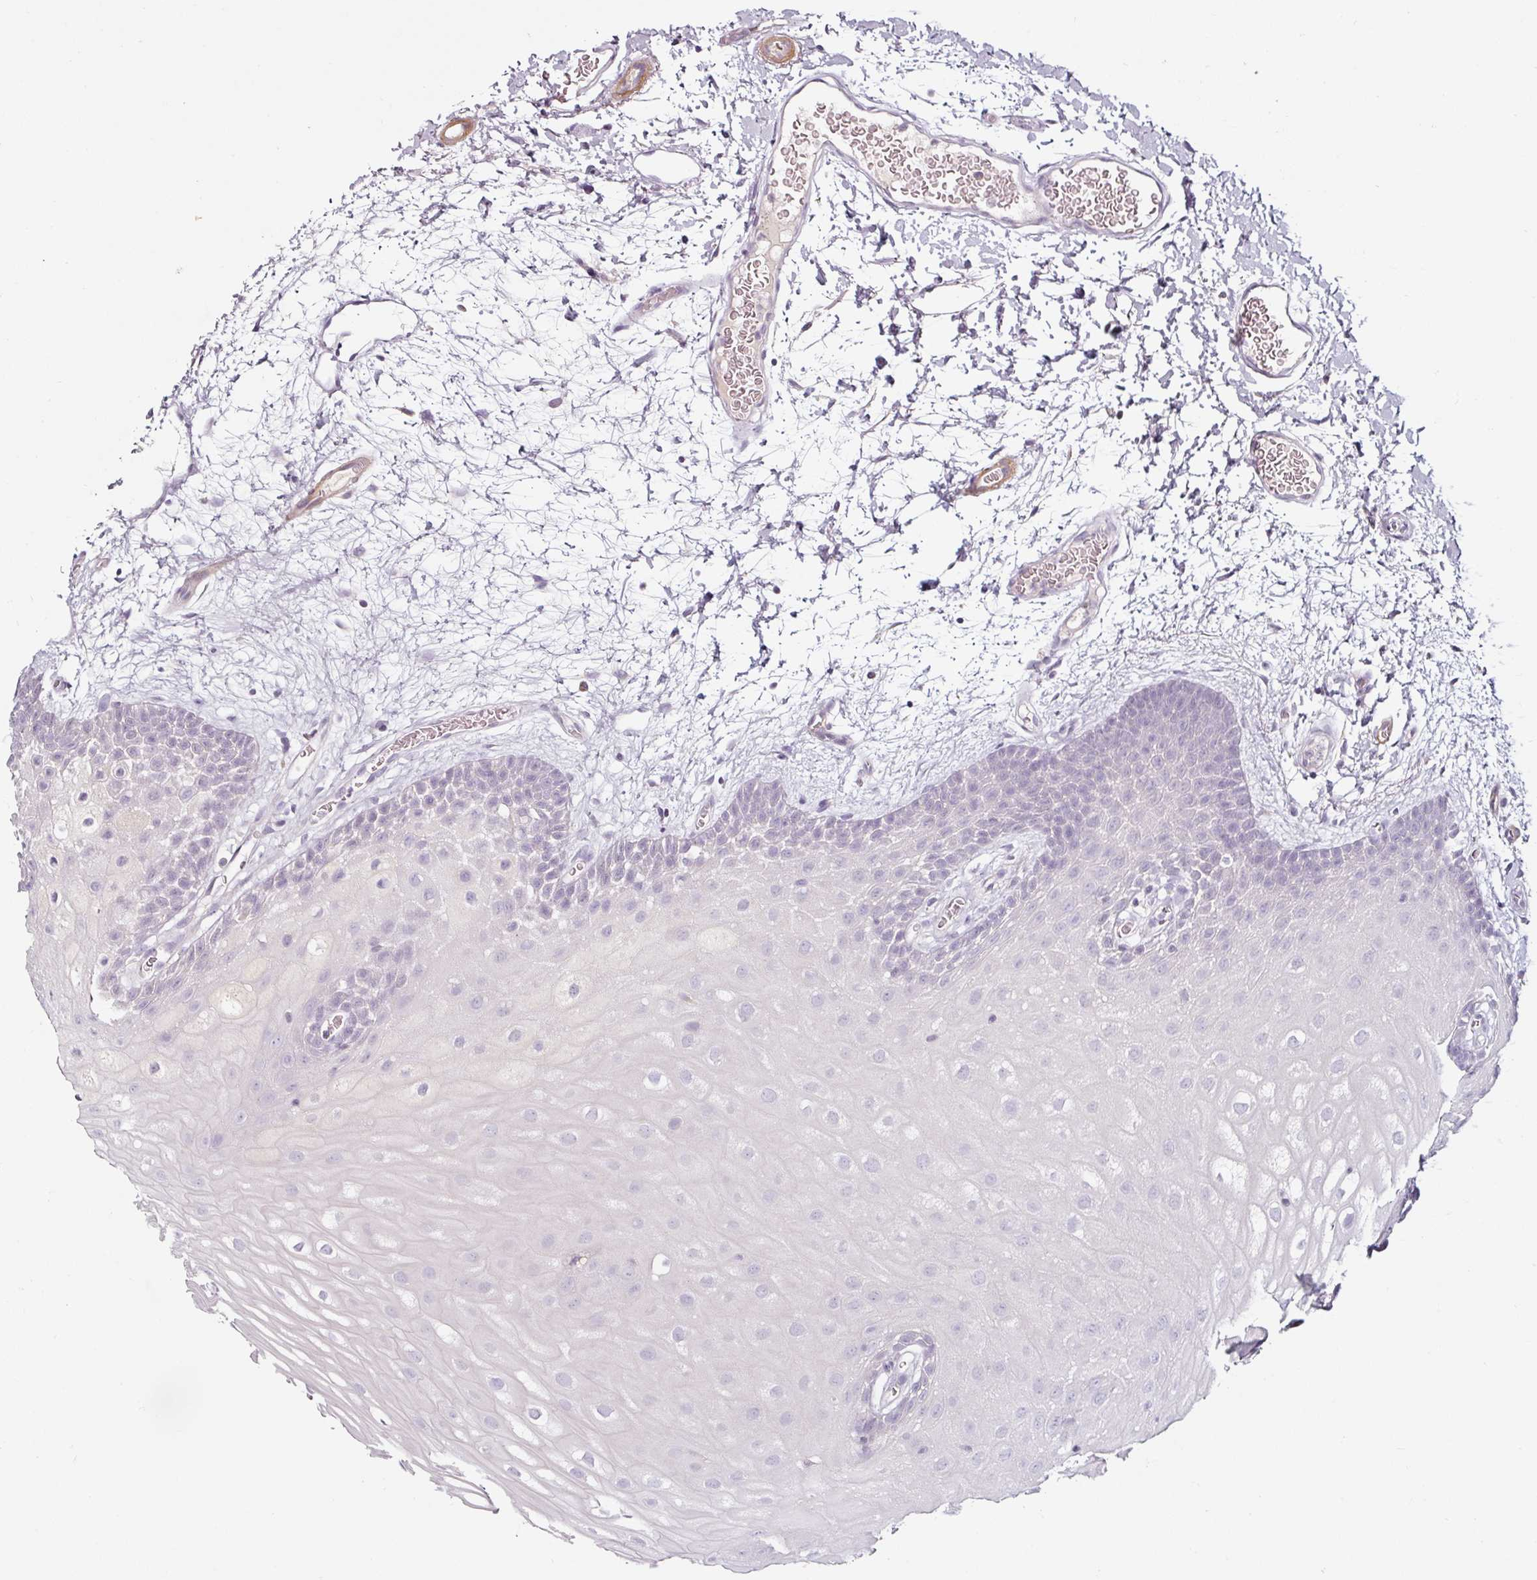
{"staining": {"intensity": "negative", "quantity": "none", "location": "none"}, "tissue": "oral mucosa", "cell_type": "Squamous epithelial cells", "image_type": "normal", "snomed": [{"axis": "morphology", "description": "Normal tissue, NOS"}, {"axis": "morphology", "description": "Squamous cell carcinoma, NOS"}, {"axis": "topography", "description": "Oral tissue"}, {"axis": "topography", "description": "Tounge, NOS"}, {"axis": "topography", "description": "Head-Neck"}], "caption": "This is a photomicrograph of immunohistochemistry staining of unremarkable oral mucosa, which shows no positivity in squamous epithelial cells.", "gene": "CAP2", "patient": {"sex": "male", "age": 76}}